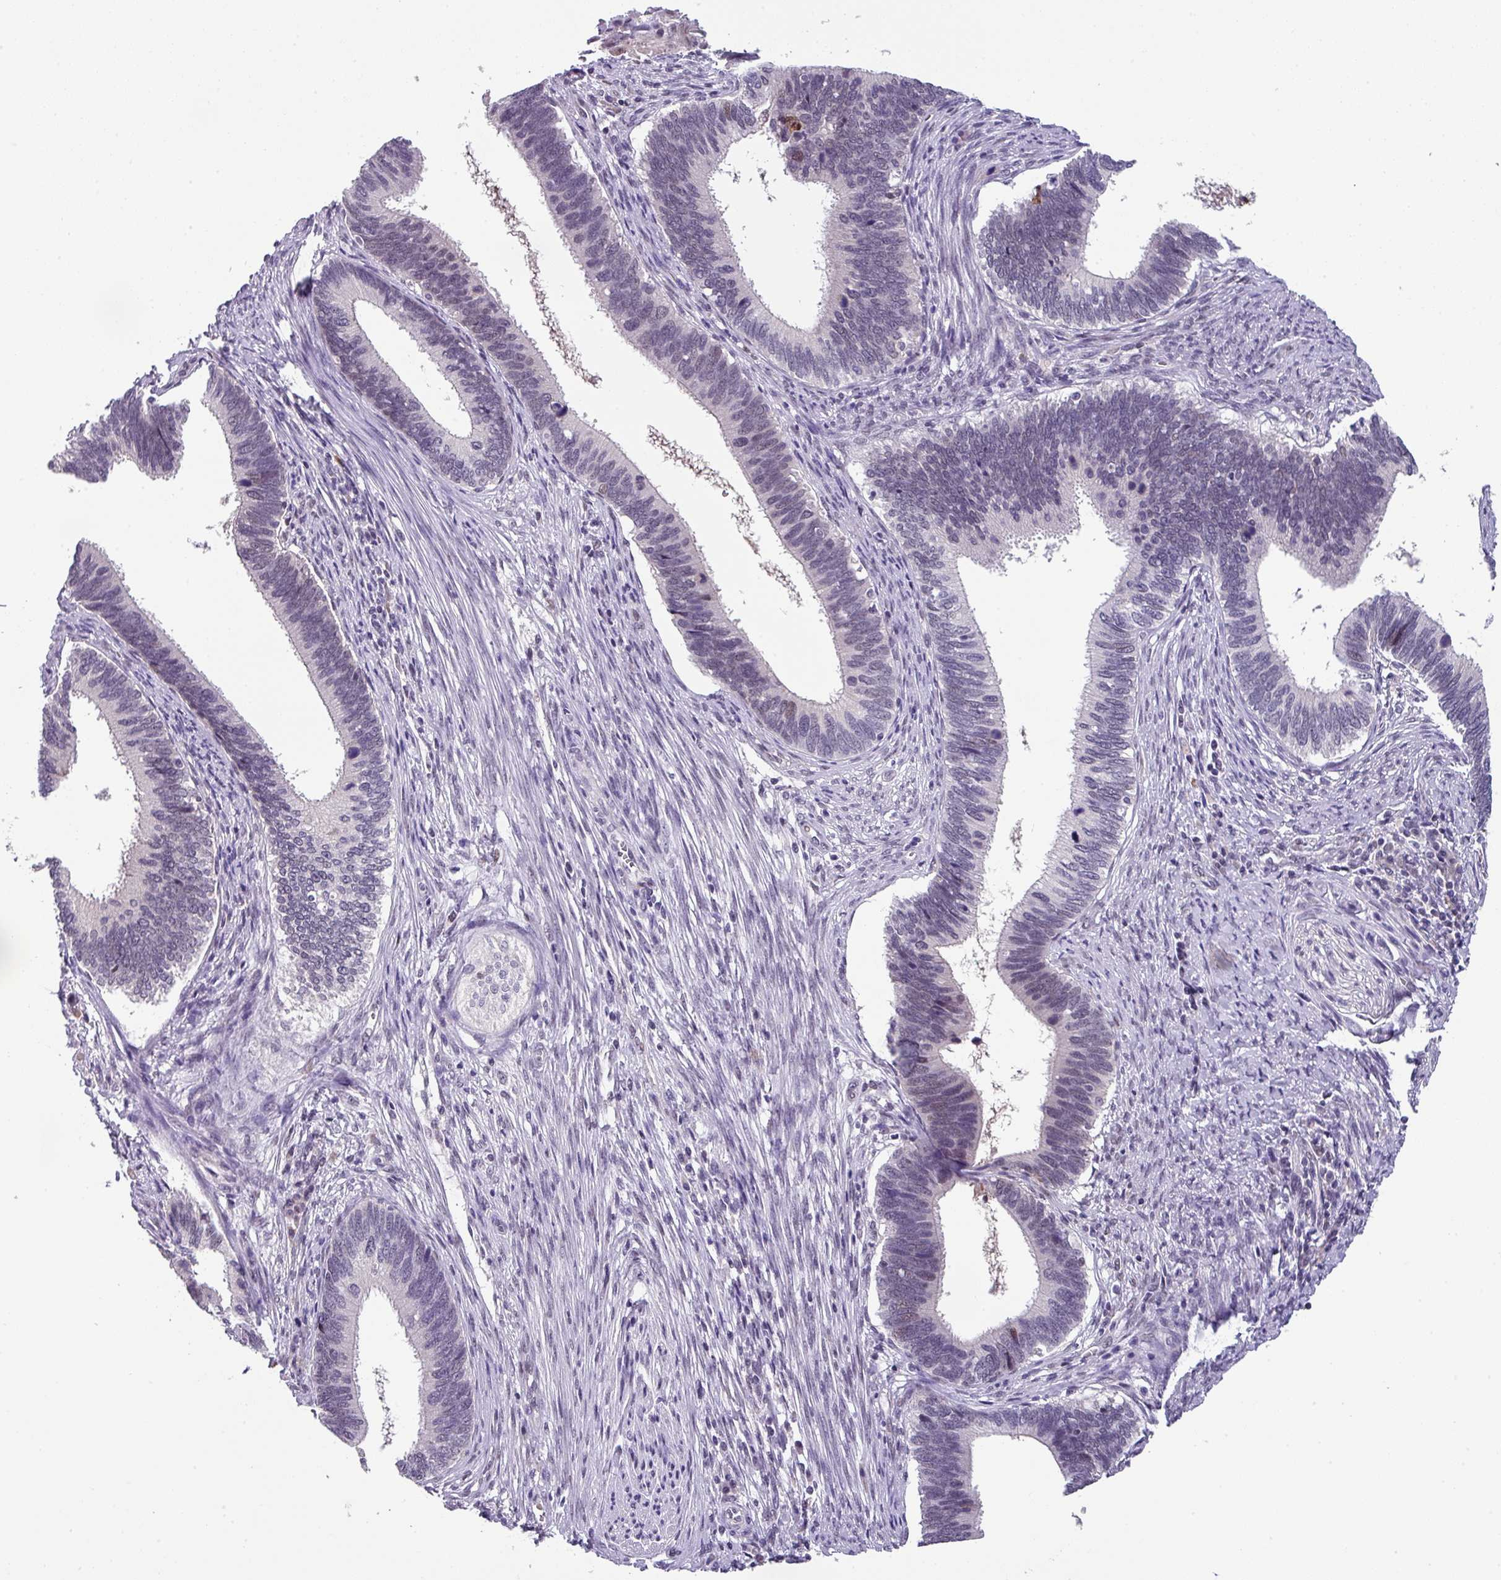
{"staining": {"intensity": "weak", "quantity": "<25%", "location": "nuclear"}, "tissue": "cervical cancer", "cell_type": "Tumor cells", "image_type": "cancer", "snomed": [{"axis": "morphology", "description": "Adenocarcinoma, NOS"}, {"axis": "topography", "description": "Cervix"}], "caption": "Tumor cells show no significant positivity in cervical cancer (adenocarcinoma).", "gene": "ZFP3", "patient": {"sex": "female", "age": 42}}